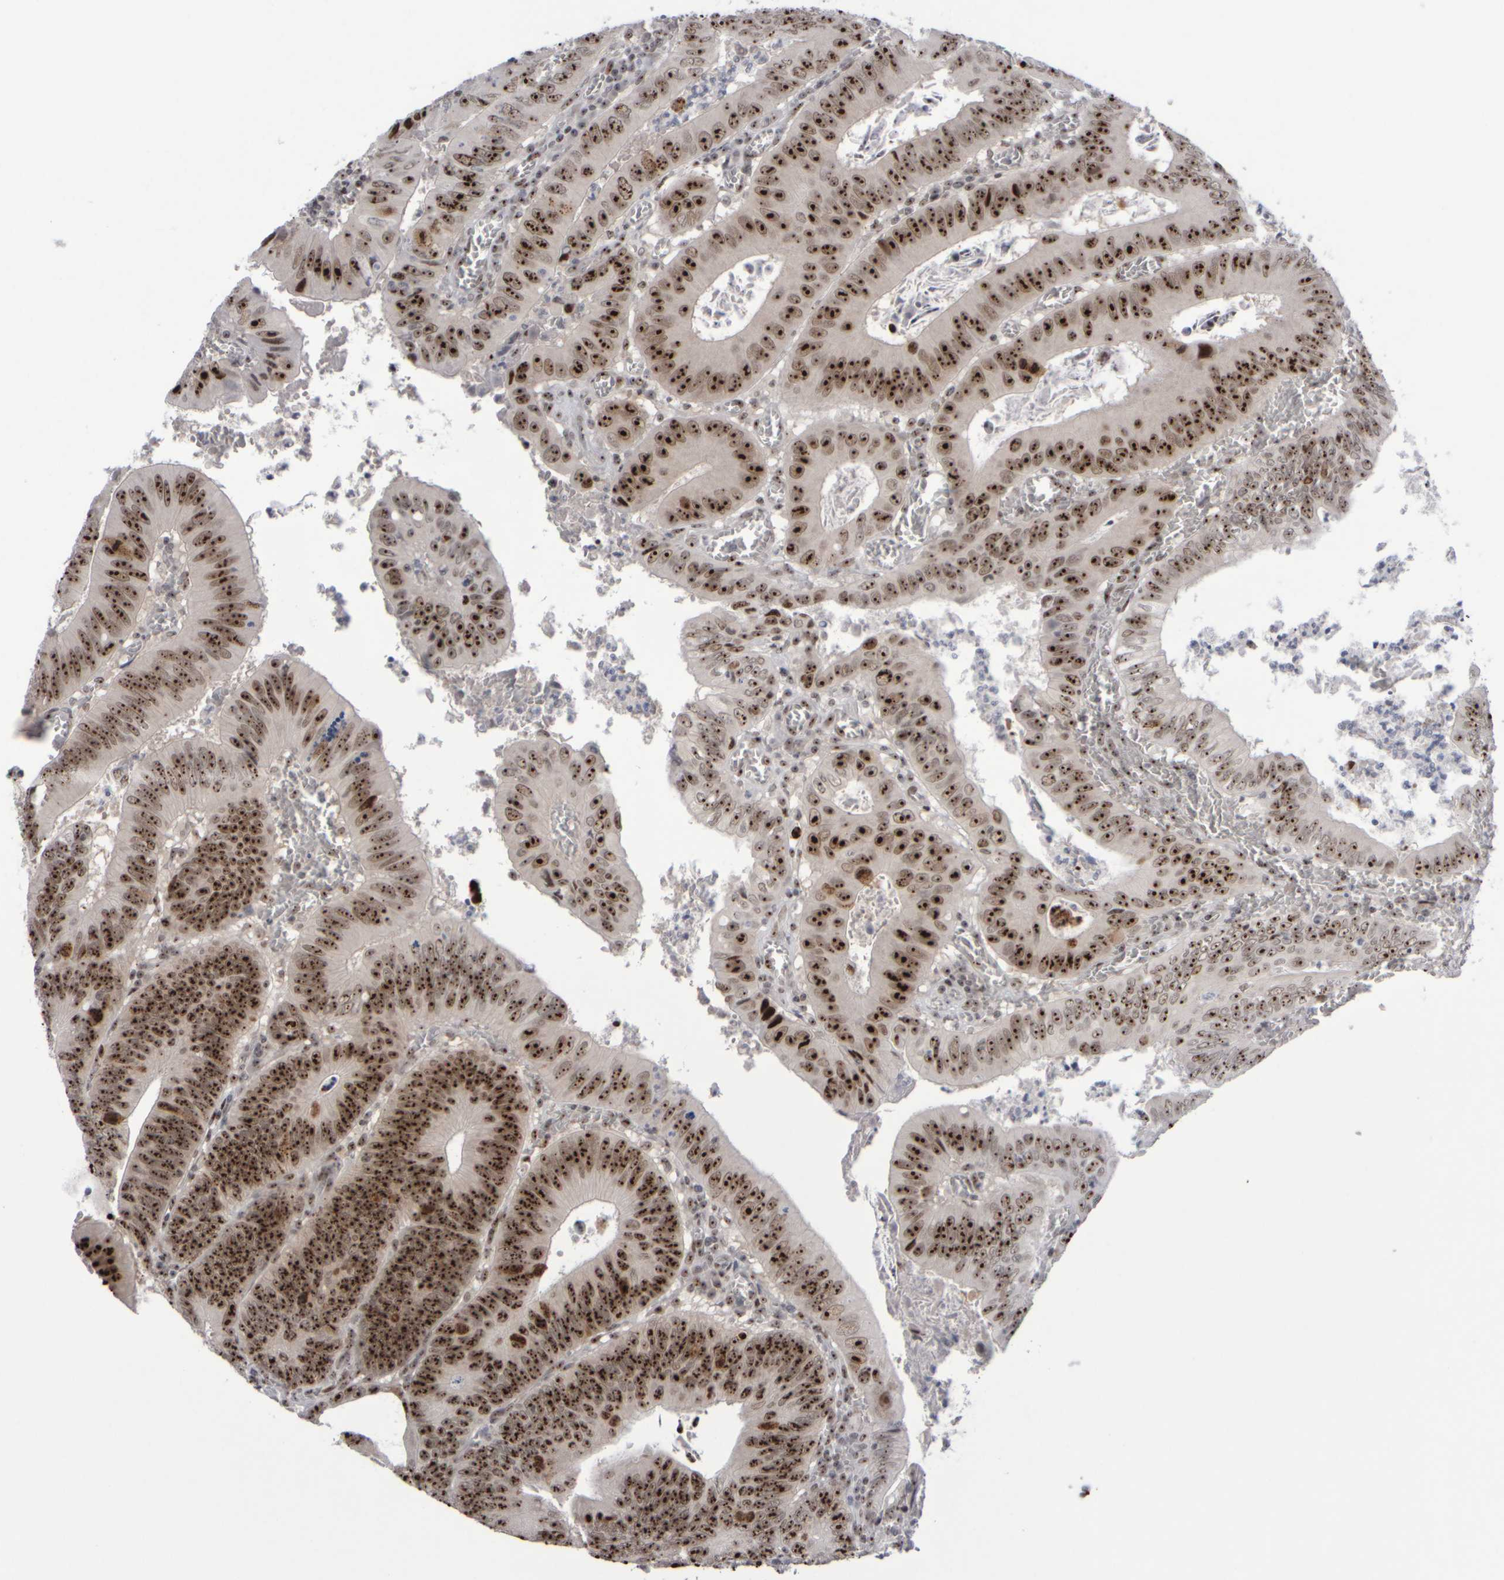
{"staining": {"intensity": "strong", "quantity": ">75%", "location": "nuclear"}, "tissue": "colorectal cancer", "cell_type": "Tumor cells", "image_type": "cancer", "snomed": [{"axis": "morphology", "description": "Inflammation, NOS"}, {"axis": "morphology", "description": "Adenocarcinoma, NOS"}, {"axis": "topography", "description": "Colon"}], "caption": "Immunohistochemistry (DAB (3,3'-diaminobenzidine)) staining of colorectal cancer demonstrates strong nuclear protein expression in about >75% of tumor cells. (Stains: DAB in brown, nuclei in blue, Microscopy: brightfield microscopy at high magnification).", "gene": "SURF6", "patient": {"sex": "male", "age": 72}}